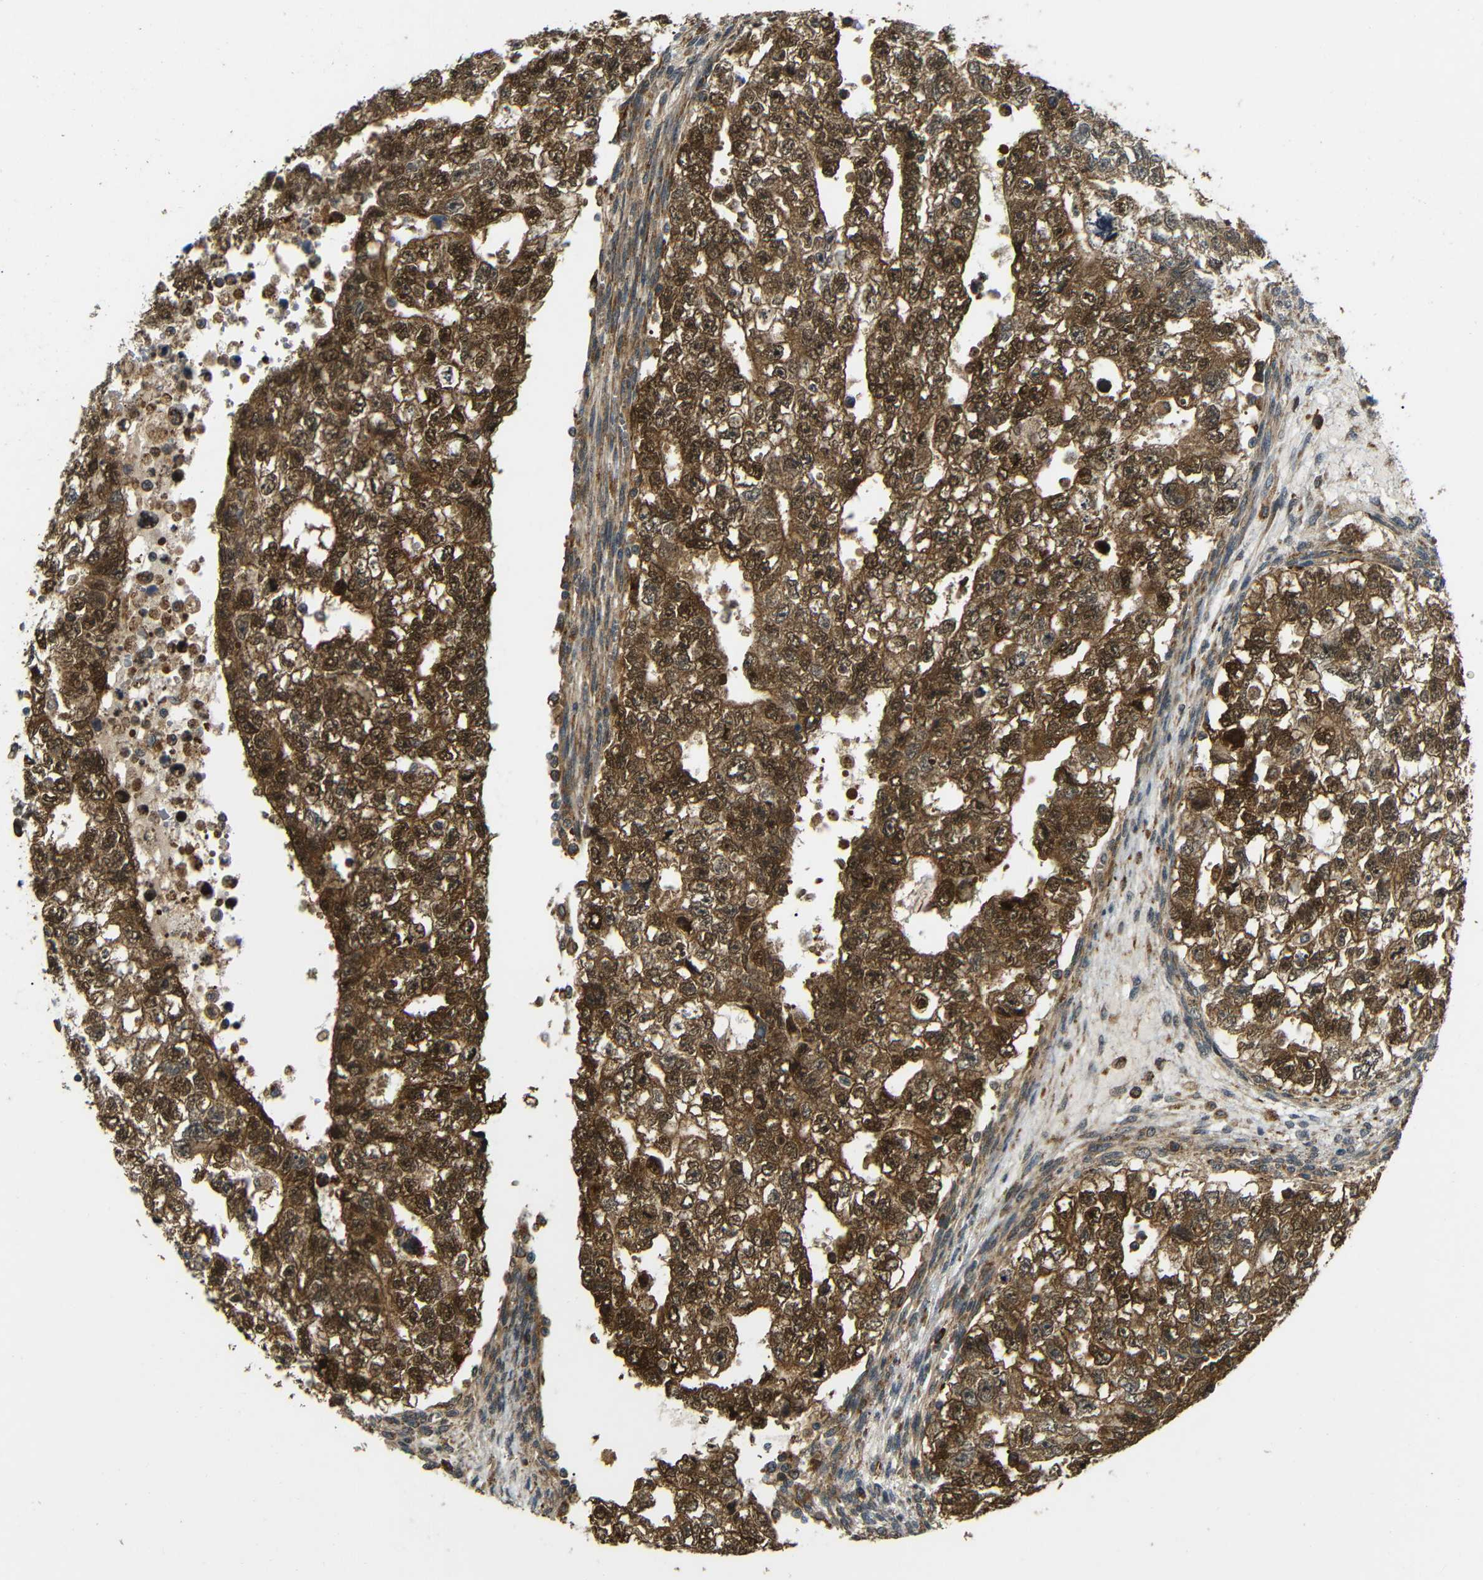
{"staining": {"intensity": "strong", "quantity": ">75%", "location": "cytoplasmic/membranous"}, "tissue": "testis cancer", "cell_type": "Tumor cells", "image_type": "cancer", "snomed": [{"axis": "morphology", "description": "Seminoma, NOS"}, {"axis": "morphology", "description": "Carcinoma, Embryonal, NOS"}, {"axis": "topography", "description": "Testis"}], "caption": "High-power microscopy captured an immunohistochemistry image of testis cancer (seminoma), revealing strong cytoplasmic/membranous staining in about >75% of tumor cells.", "gene": "EPHB2", "patient": {"sex": "male", "age": 38}}